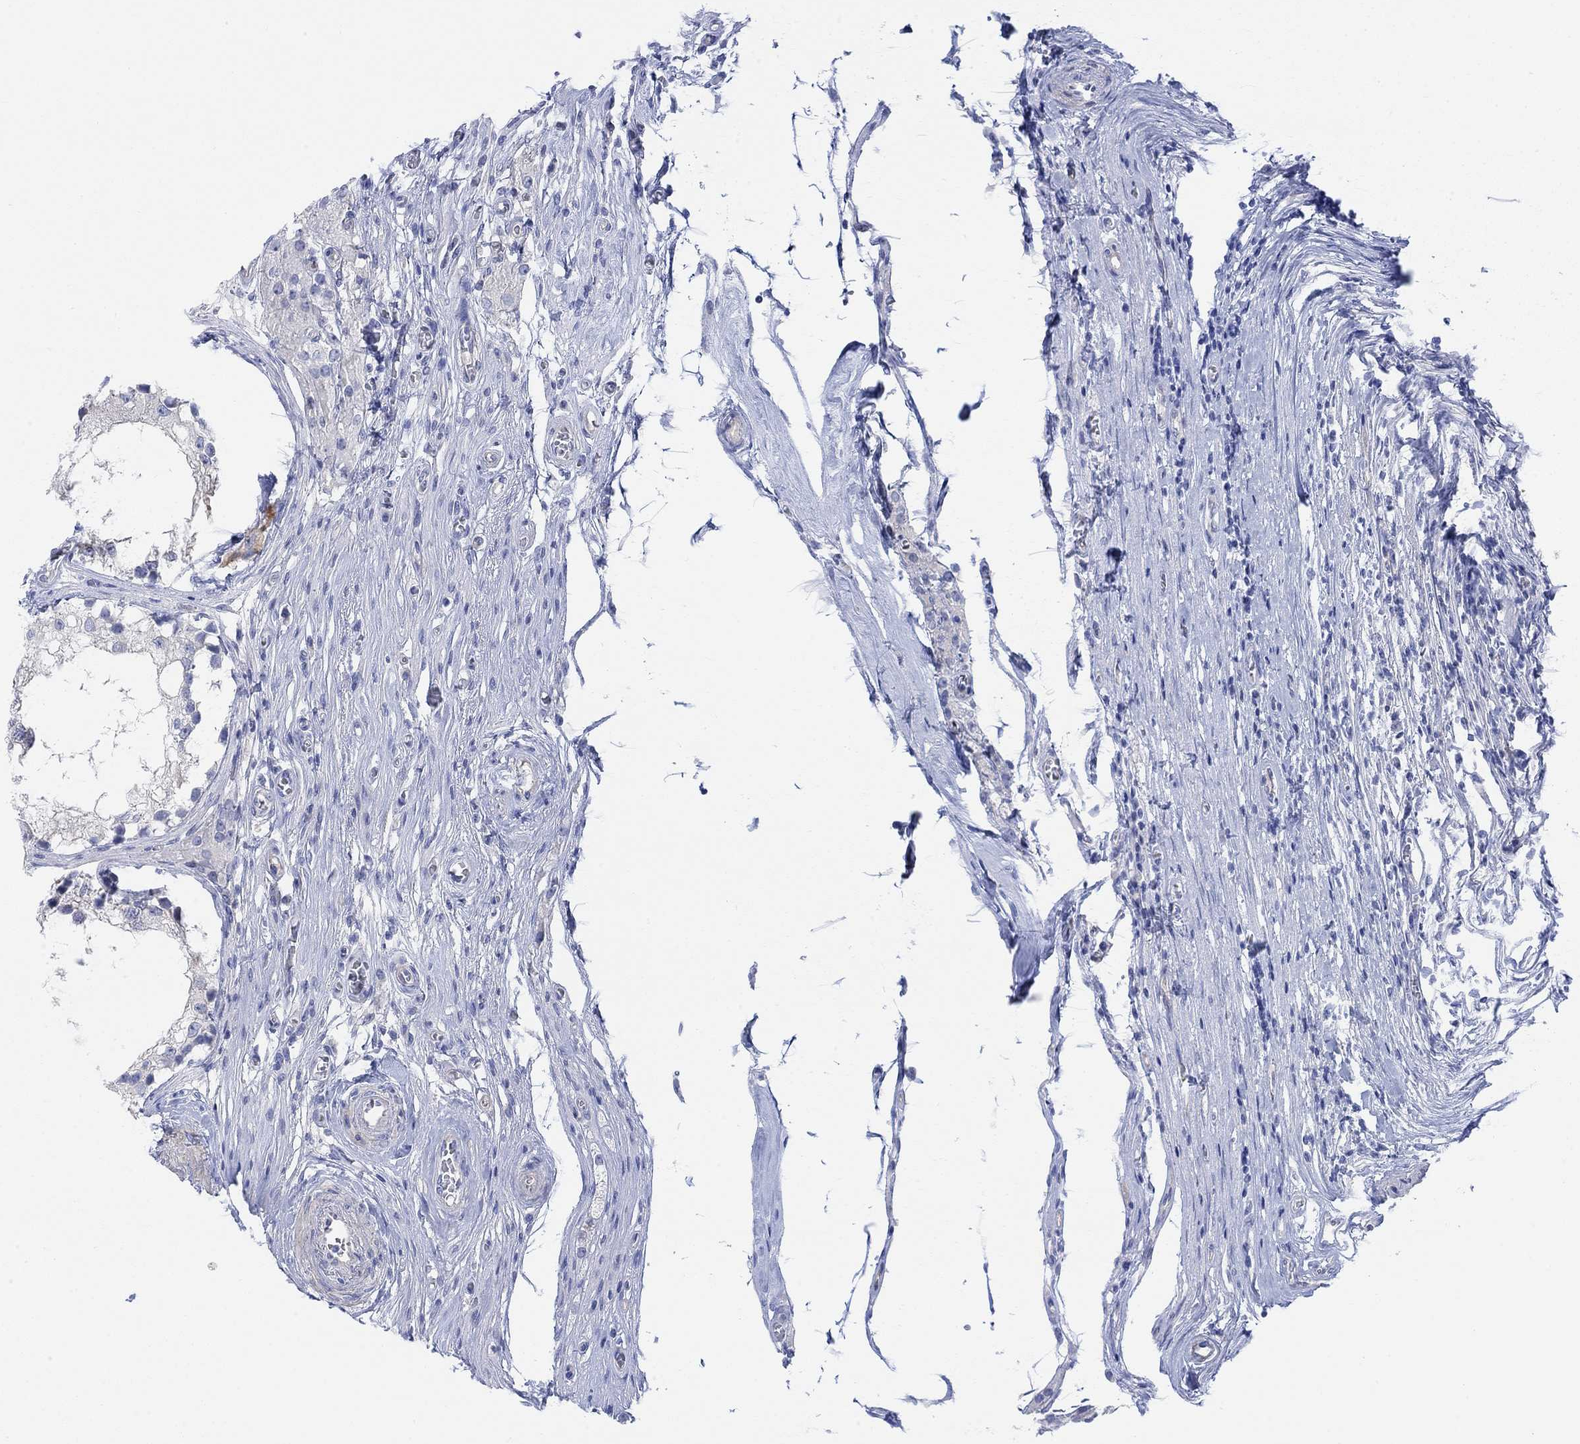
{"staining": {"intensity": "negative", "quantity": "none", "location": "none"}, "tissue": "testis", "cell_type": "Cells in seminiferous ducts", "image_type": "normal", "snomed": [{"axis": "morphology", "description": "Normal tissue, NOS"}, {"axis": "morphology", "description": "Seminoma, NOS"}, {"axis": "topography", "description": "Testis"}], "caption": "IHC of normal human testis reveals no positivity in cells in seminiferous ducts.", "gene": "TLDC2", "patient": {"sex": "male", "age": 65}}